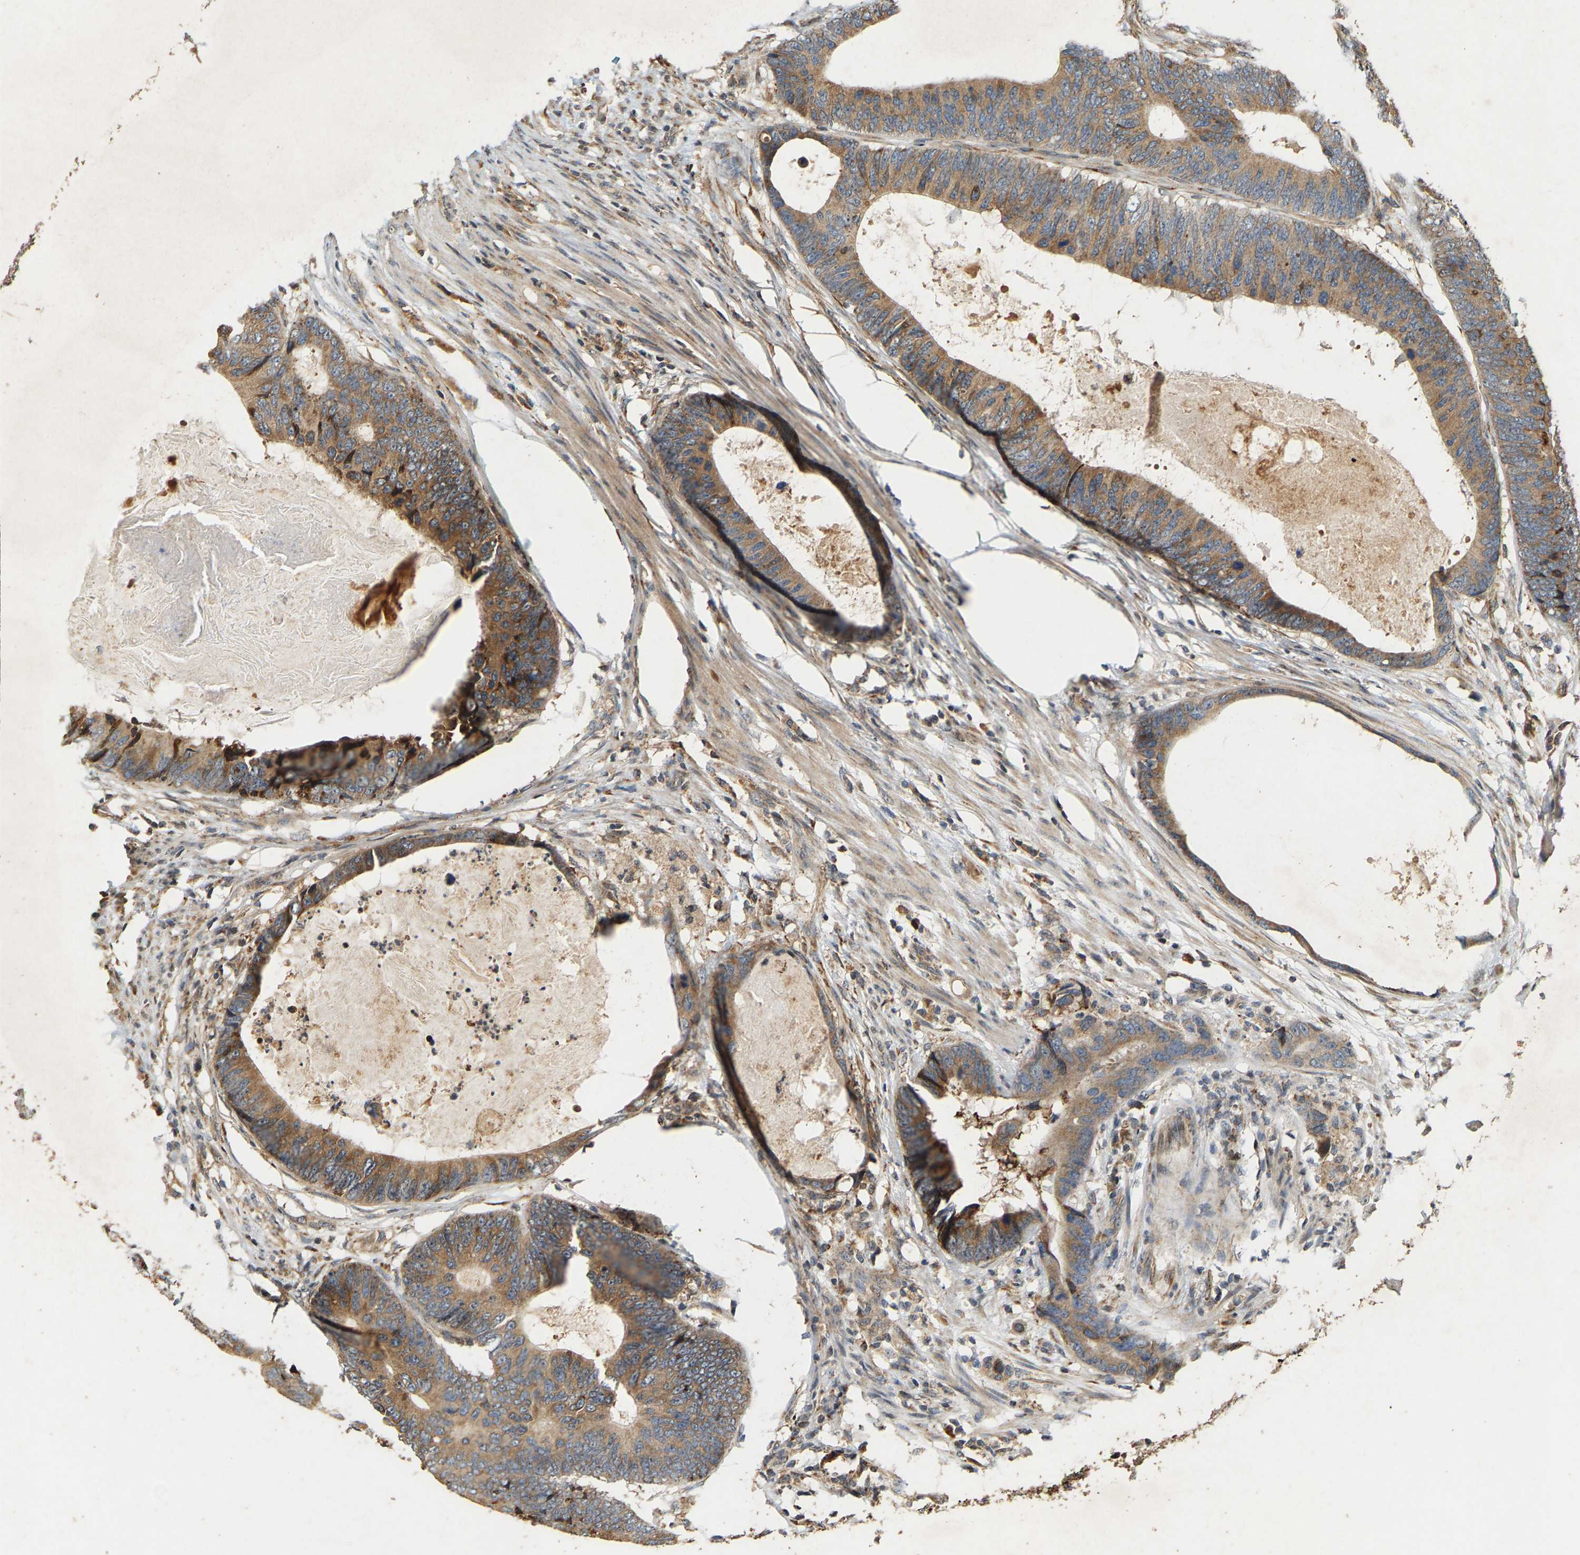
{"staining": {"intensity": "moderate", "quantity": ">75%", "location": "cytoplasmic/membranous"}, "tissue": "colorectal cancer", "cell_type": "Tumor cells", "image_type": "cancer", "snomed": [{"axis": "morphology", "description": "Adenocarcinoma, NOS"}, {"axis": "topography", "description": "Colon"}], "caption": "Approximately >75% of tumor cells in colorectal cancer display moderate cytoplasmic/membranous protein staining as visualized by brown immunohistochemical staining.", "gene": "CIDEC", "patient": {"sex": "male", "age": 56}}